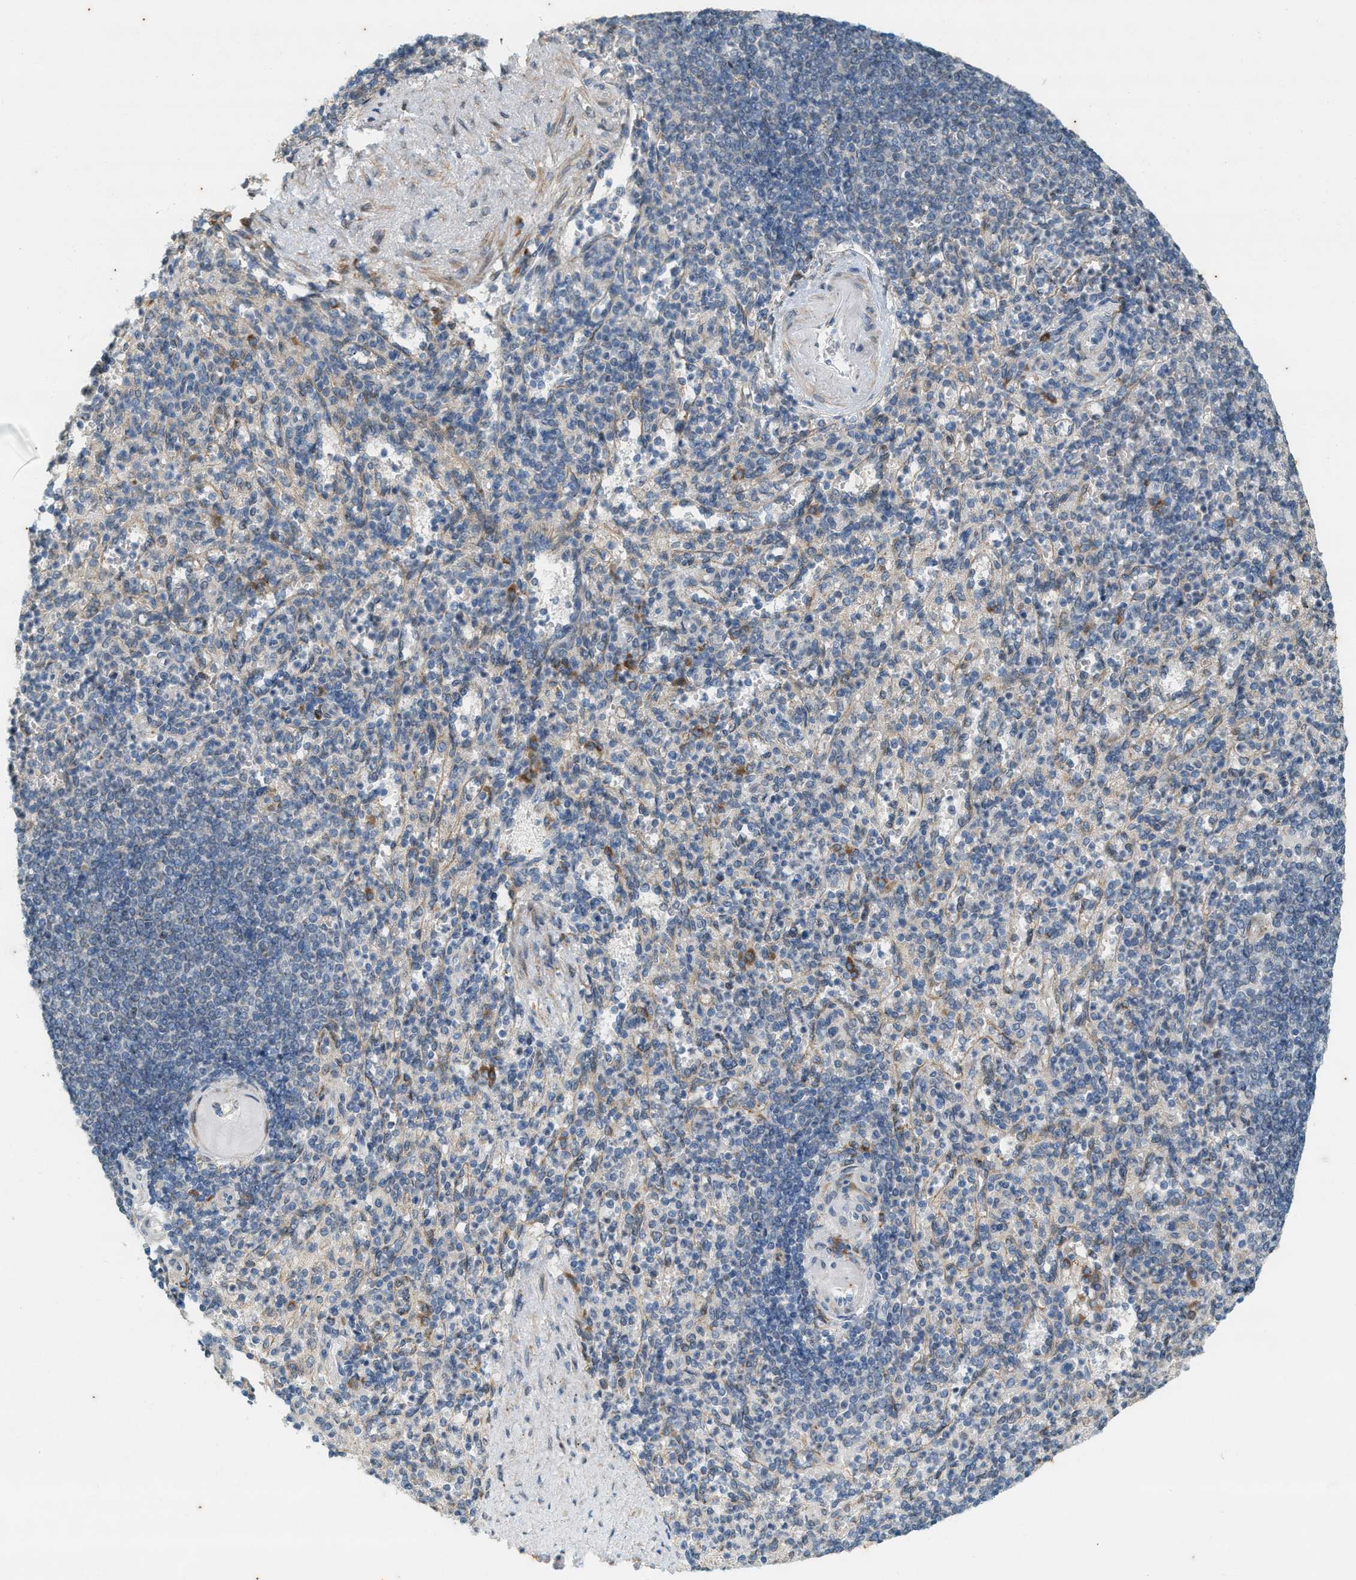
{"staining": {"intensity": "moderate", "quantity": "<25%", "location": "cytoplasmic/membranous"}, "tissue": "spleen", "cell_type": "Cells in red pulp", "image_type": "normal", "snomed": [{"axis": "morphology", "description": "Normal tissue, NOS"}, {"axis": "topography", "description": "Spleen"}], "caption": "Immunohistochemical staining of unremarkable spleen reveals <25% levels of moderate cytoplasmic/membranous protein positivity in about <25% of cells in red pulp.", "gene": "CHPF2", "patient": {"sex": "female", "age": 74}}